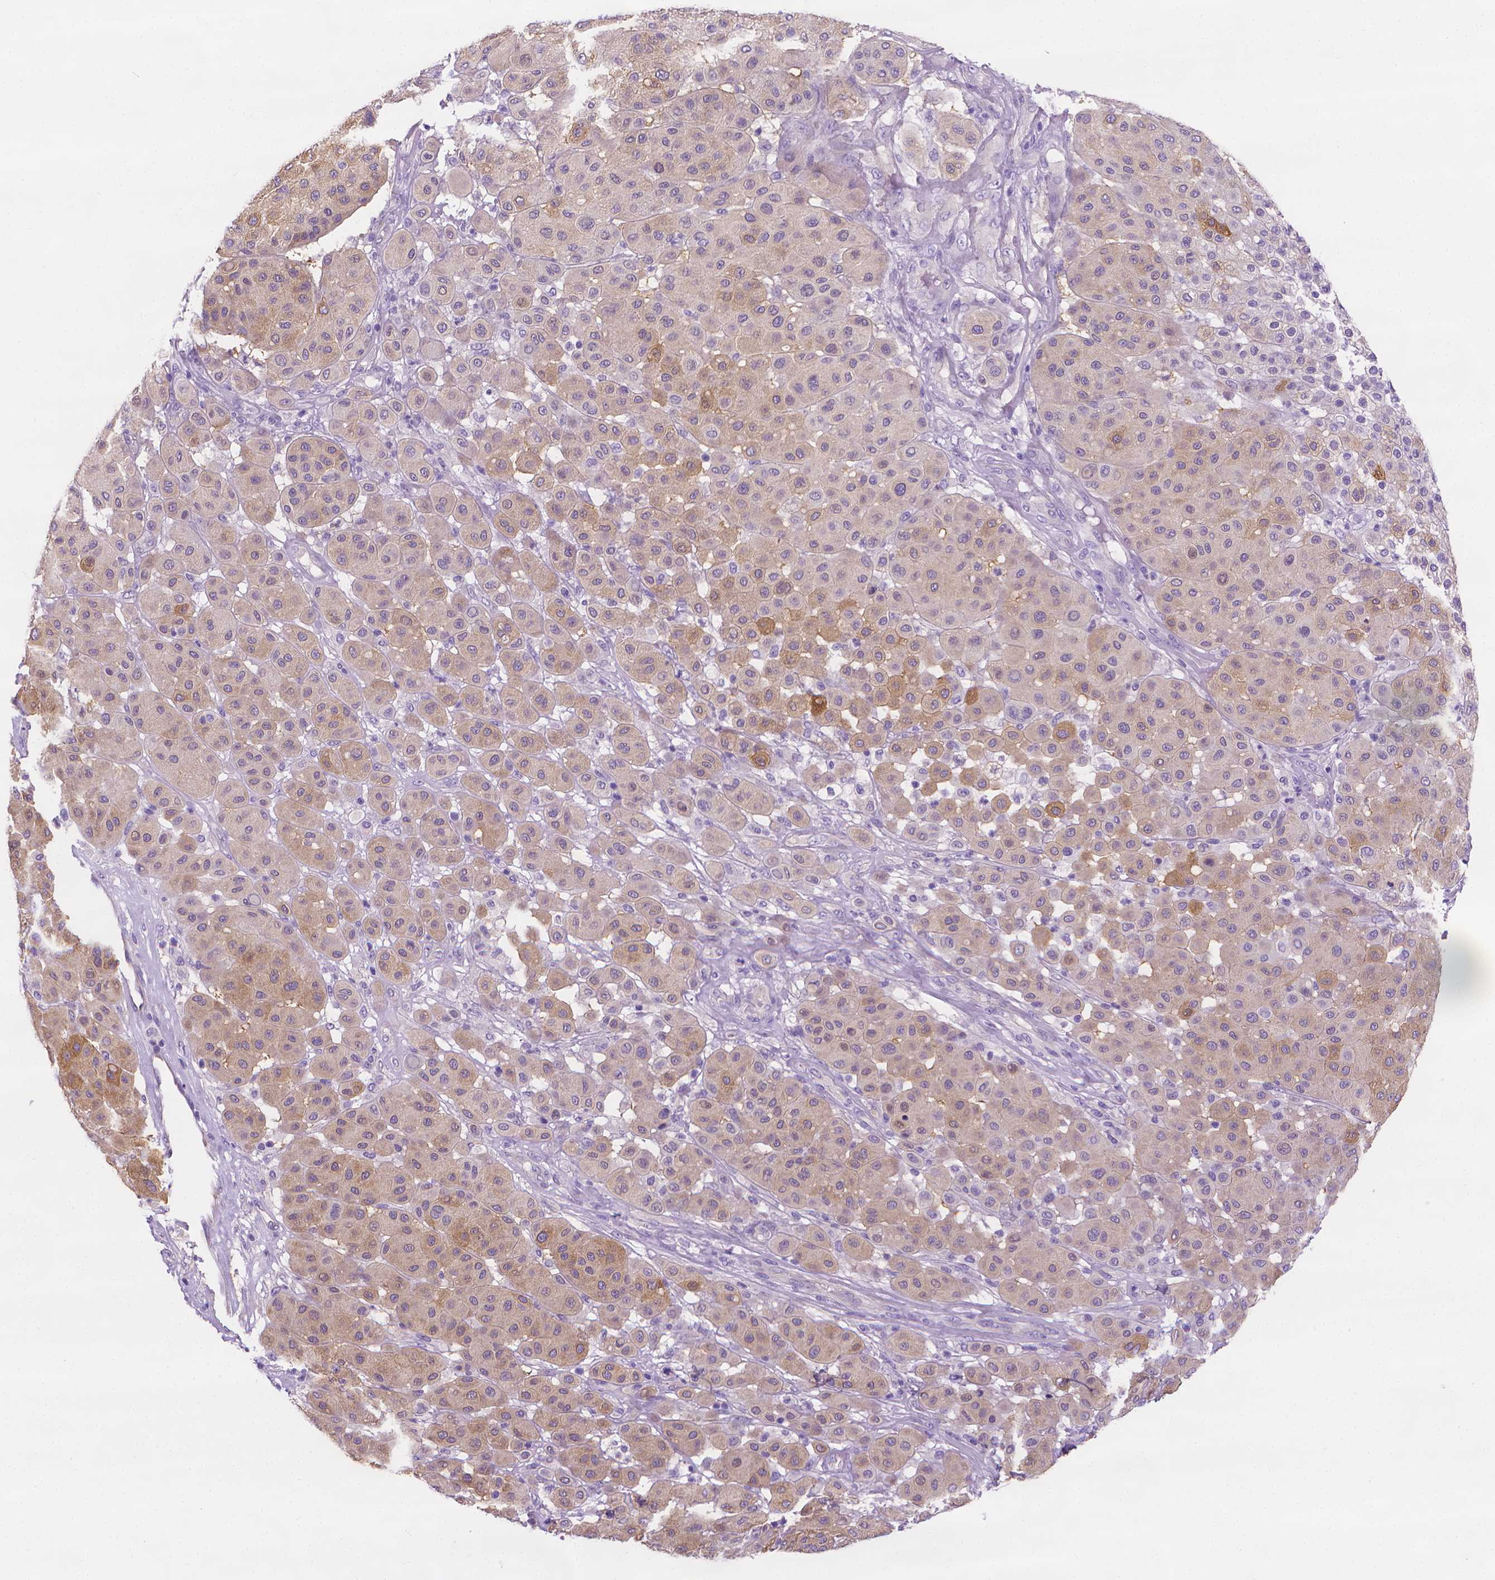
{"staining": {"intensity": "weak", "quantity": ">75%", "location": "cytoplasmic/membranous"}, "tissue": "melanoma", "cell_type": "Tumor cells", "image_type": "cancer", "snomed": [{"axis": "morphology", "description": "Malignant melanoma, Metastatic site"}, {"axis": "topography", "description": "Smooth muscle"}], "caption": "Immunohistochemical staining of melanoma reveals low levels of weak cytoplasmic/membranous protein staining in approximately >75% of tumor cells.", "gene": "FASN", "patient": {"sex": "male", "age": 41}}